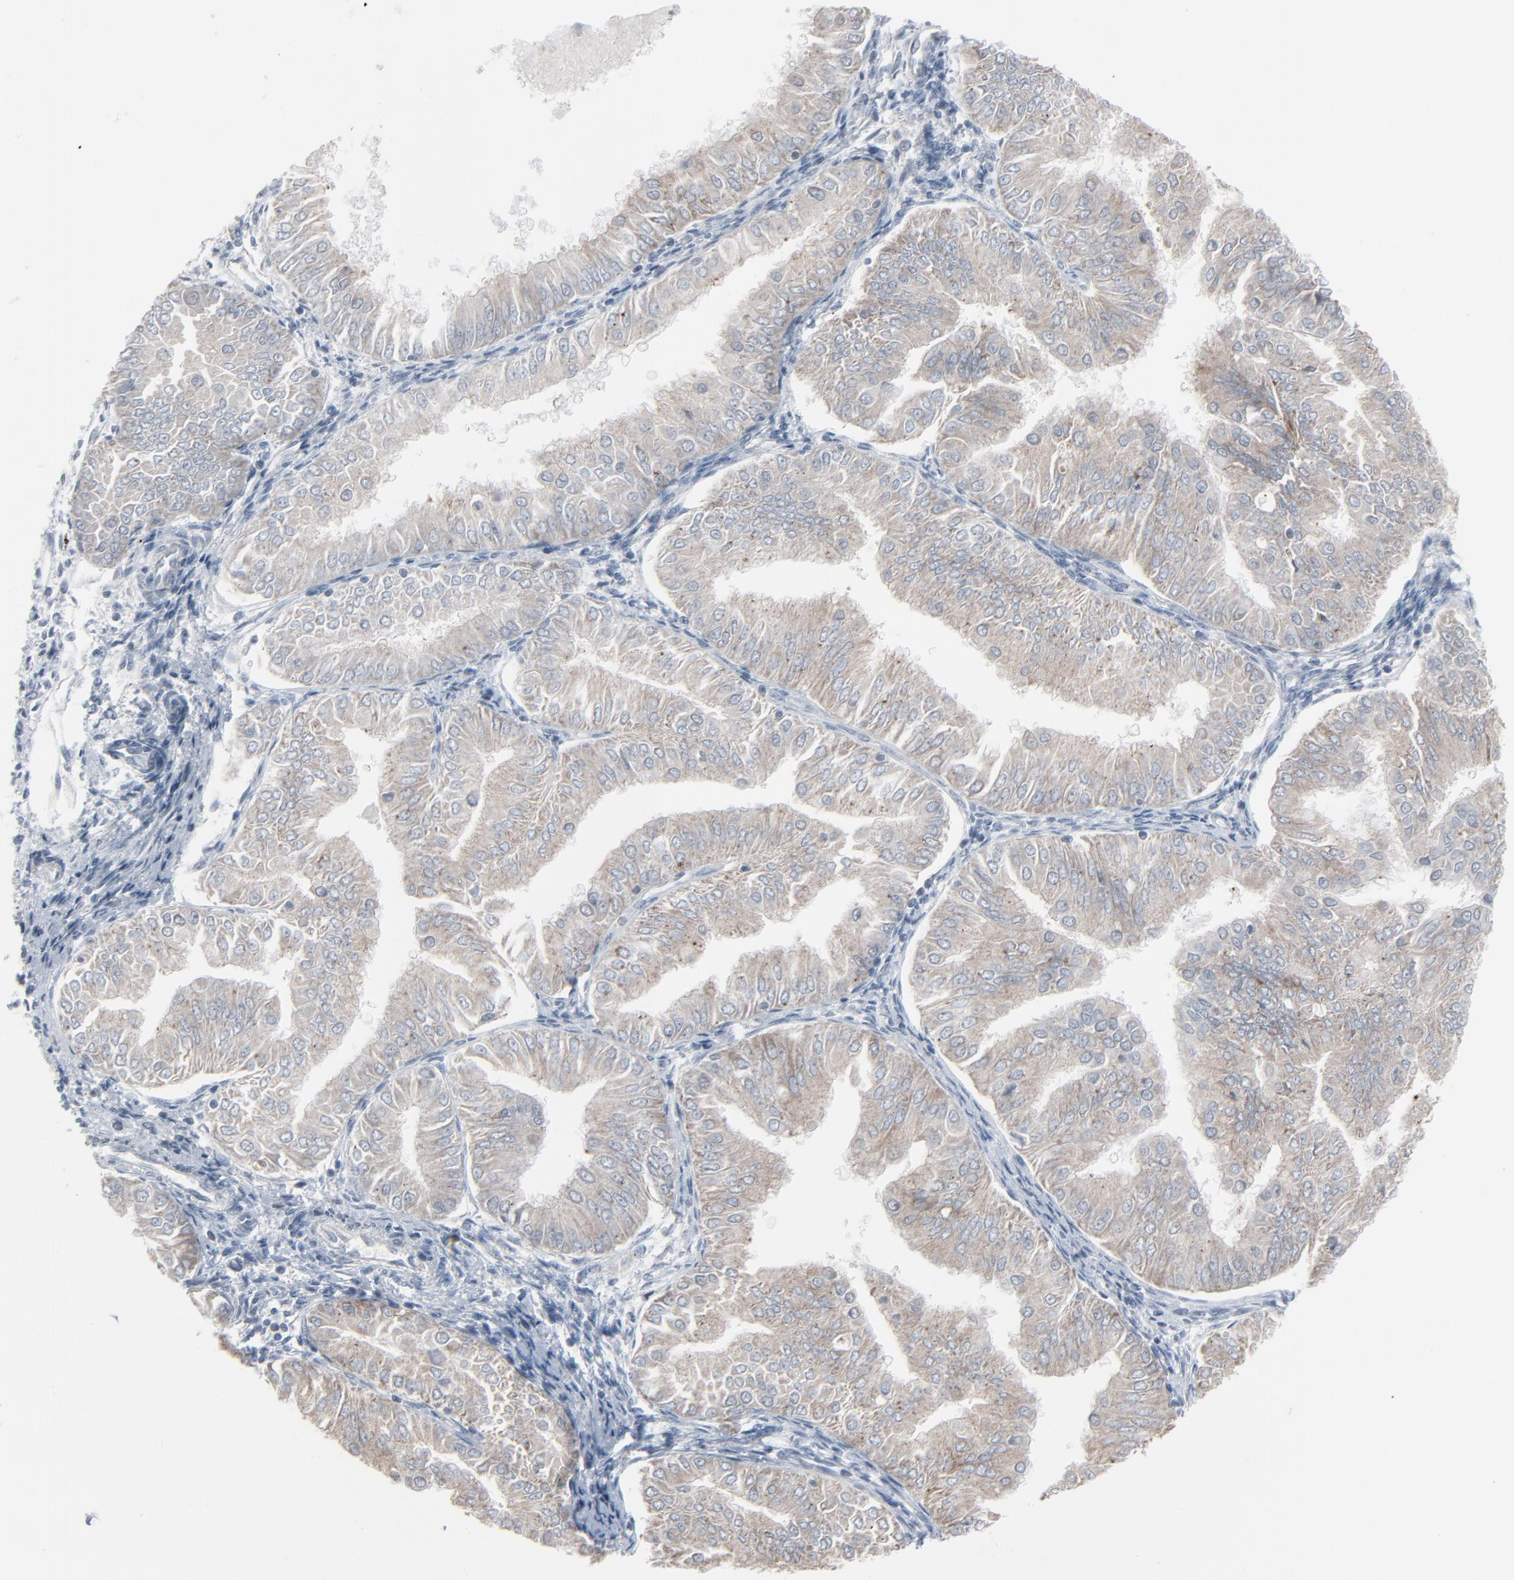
{"staining": {"intensity": "weak", "quantity": ">75%", "location": "cytoplasmic/membranous"}, "tissue": "endometrial cancer", "cell_type": "Tumor cells", "image_type": "cancer", "snomed": [{"axis": "morphology", "description": "Adenocarcinoma, NOS"}, {"axis": "topography", "description": "Endometrium"}], "caption": "High-magnification brightfield microscopy of adenocarcinoma (endometrial) stained with DAB (3,3'-diaminobenzidine) (brown) and counterstained with hematoxylin (blue). tumor cells exhibit weak cytoplasmic/membranous expression is seen in about>75% of cells.", "gene": "SAGE1", "patient": {"sex": "female", "age": 53}}